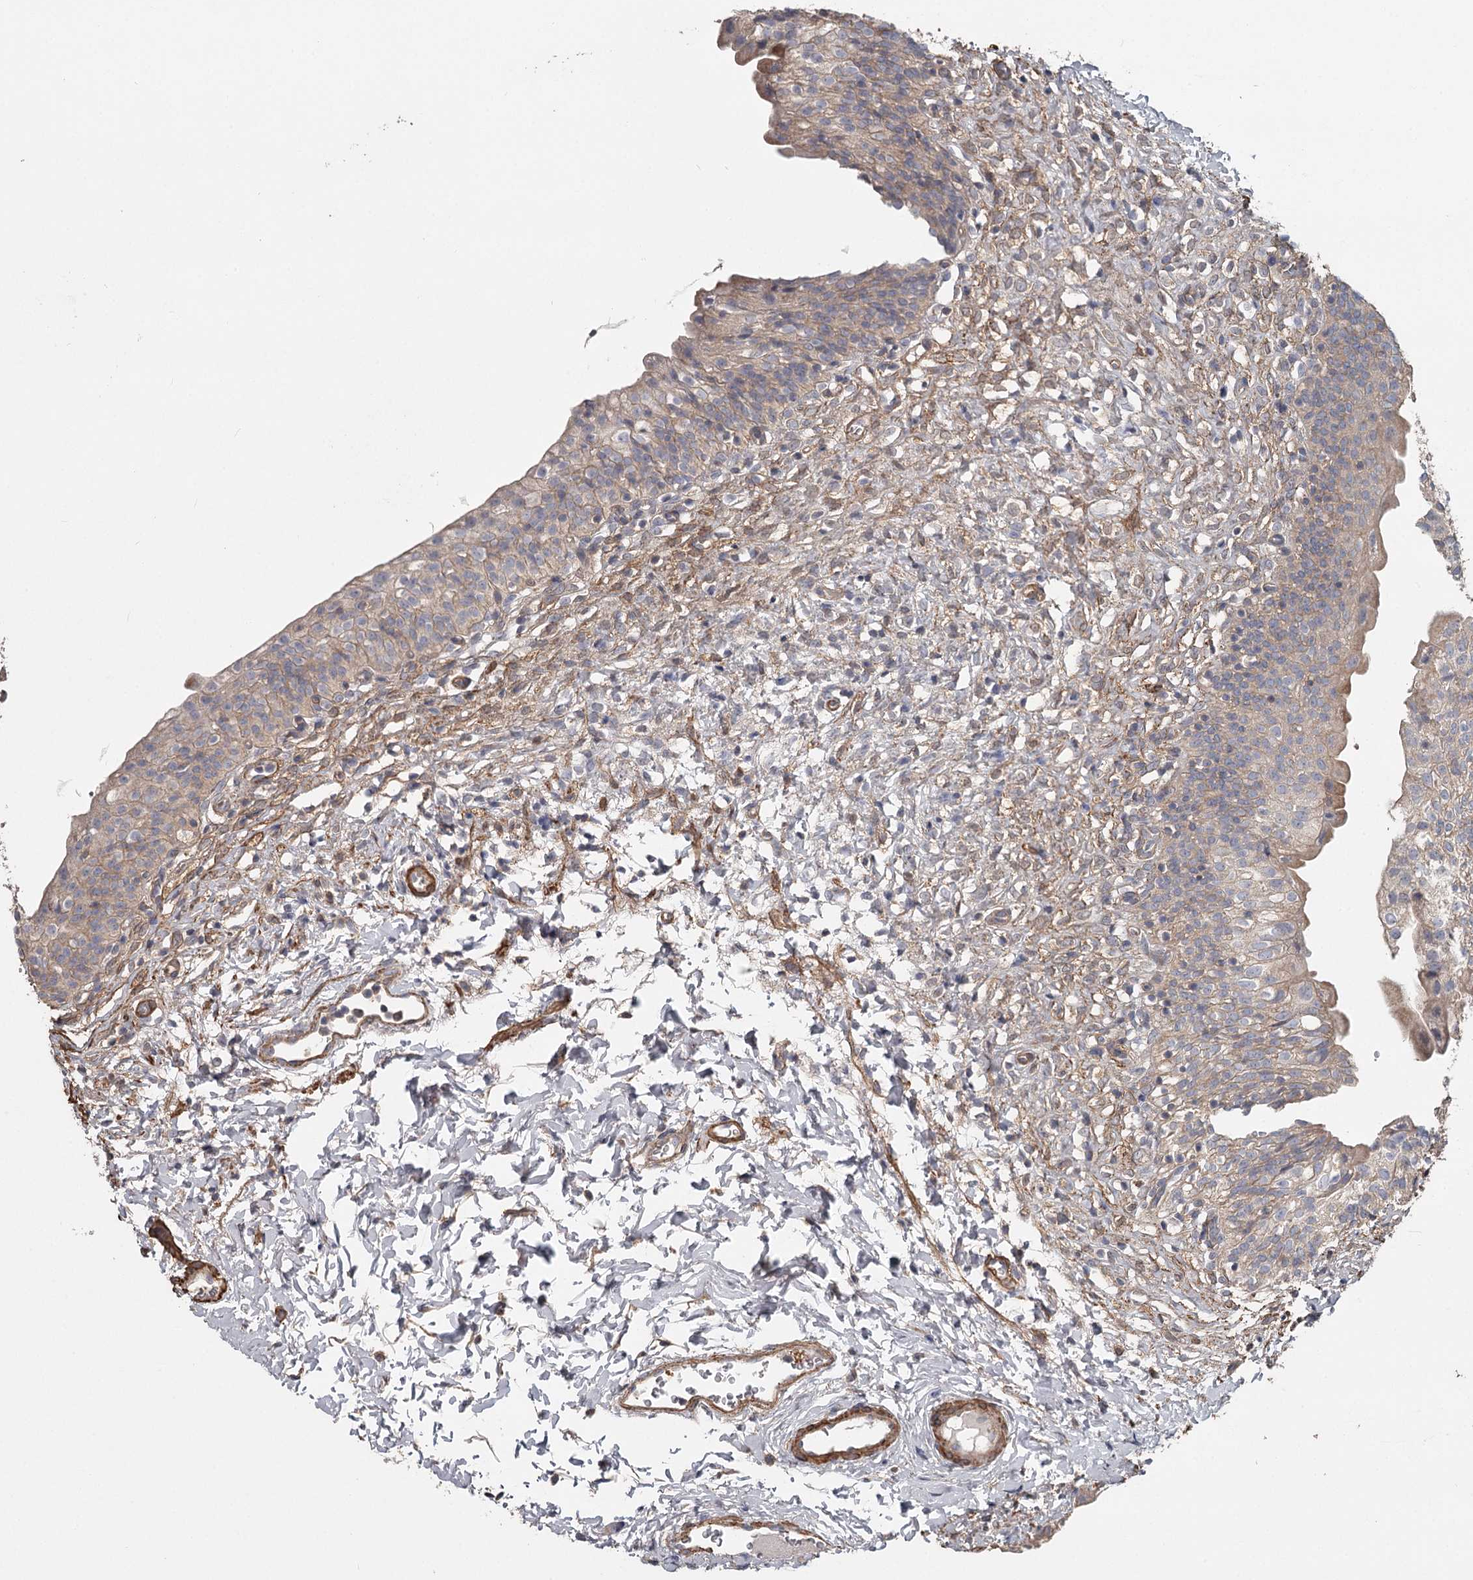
{"staining": {"intensity": "weak", "quantity": ">75%", "location": "cytoplasmic/membranous"}, "tissue": "urinary bladder", "cell_type": "Urothelial cells", "image_type": "normal", "snomed": [{"axis": "morphology", "description": "Normal tissue, NOS"}, {"axis": "topography", "description": "Urinary bladder"}], "caption": "Immunohistochemical staining of normal urinary bladder exhibits low levels of weak cytoplasmic/membranous staining in approximately >75% of urothelial cells.", "gene": "DHRS9", "patient": {"sex": "male", "age": 55}}